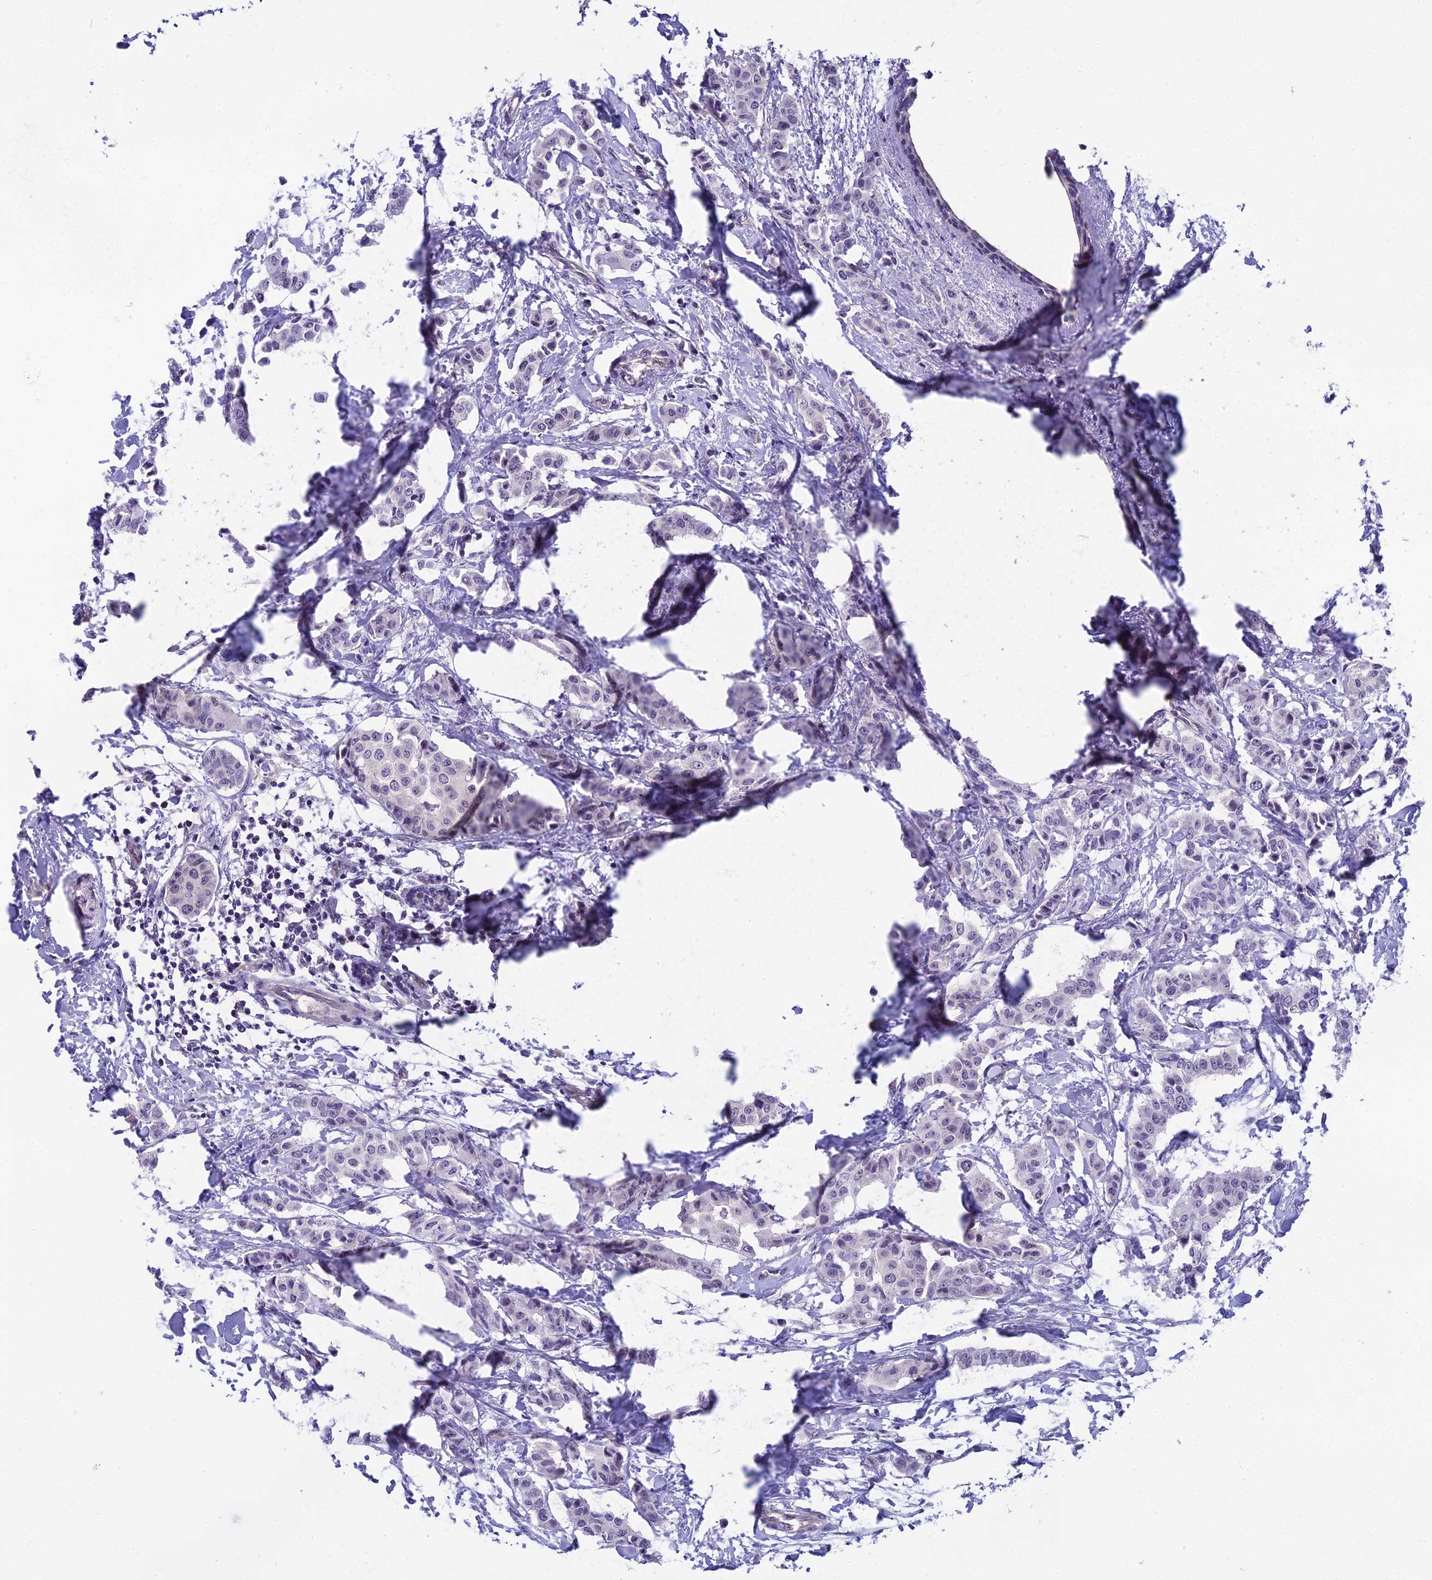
{"staining": {"intensity": "negative", "quantity": "none", "location": "none"}, "tissue": "breast cancer", "cell_type": "Tumor cells", "image_type": "cancer", "snomed": [{"axis": "morphology", "description": "Duct carcinoma"}, {"axis": "topography", "description": "Breast"}], "caption": "Tumor cells show no significant positivity in breast cancer.", "gene": "GRWD1", "patient": {"sex": "female", "age": 40}}